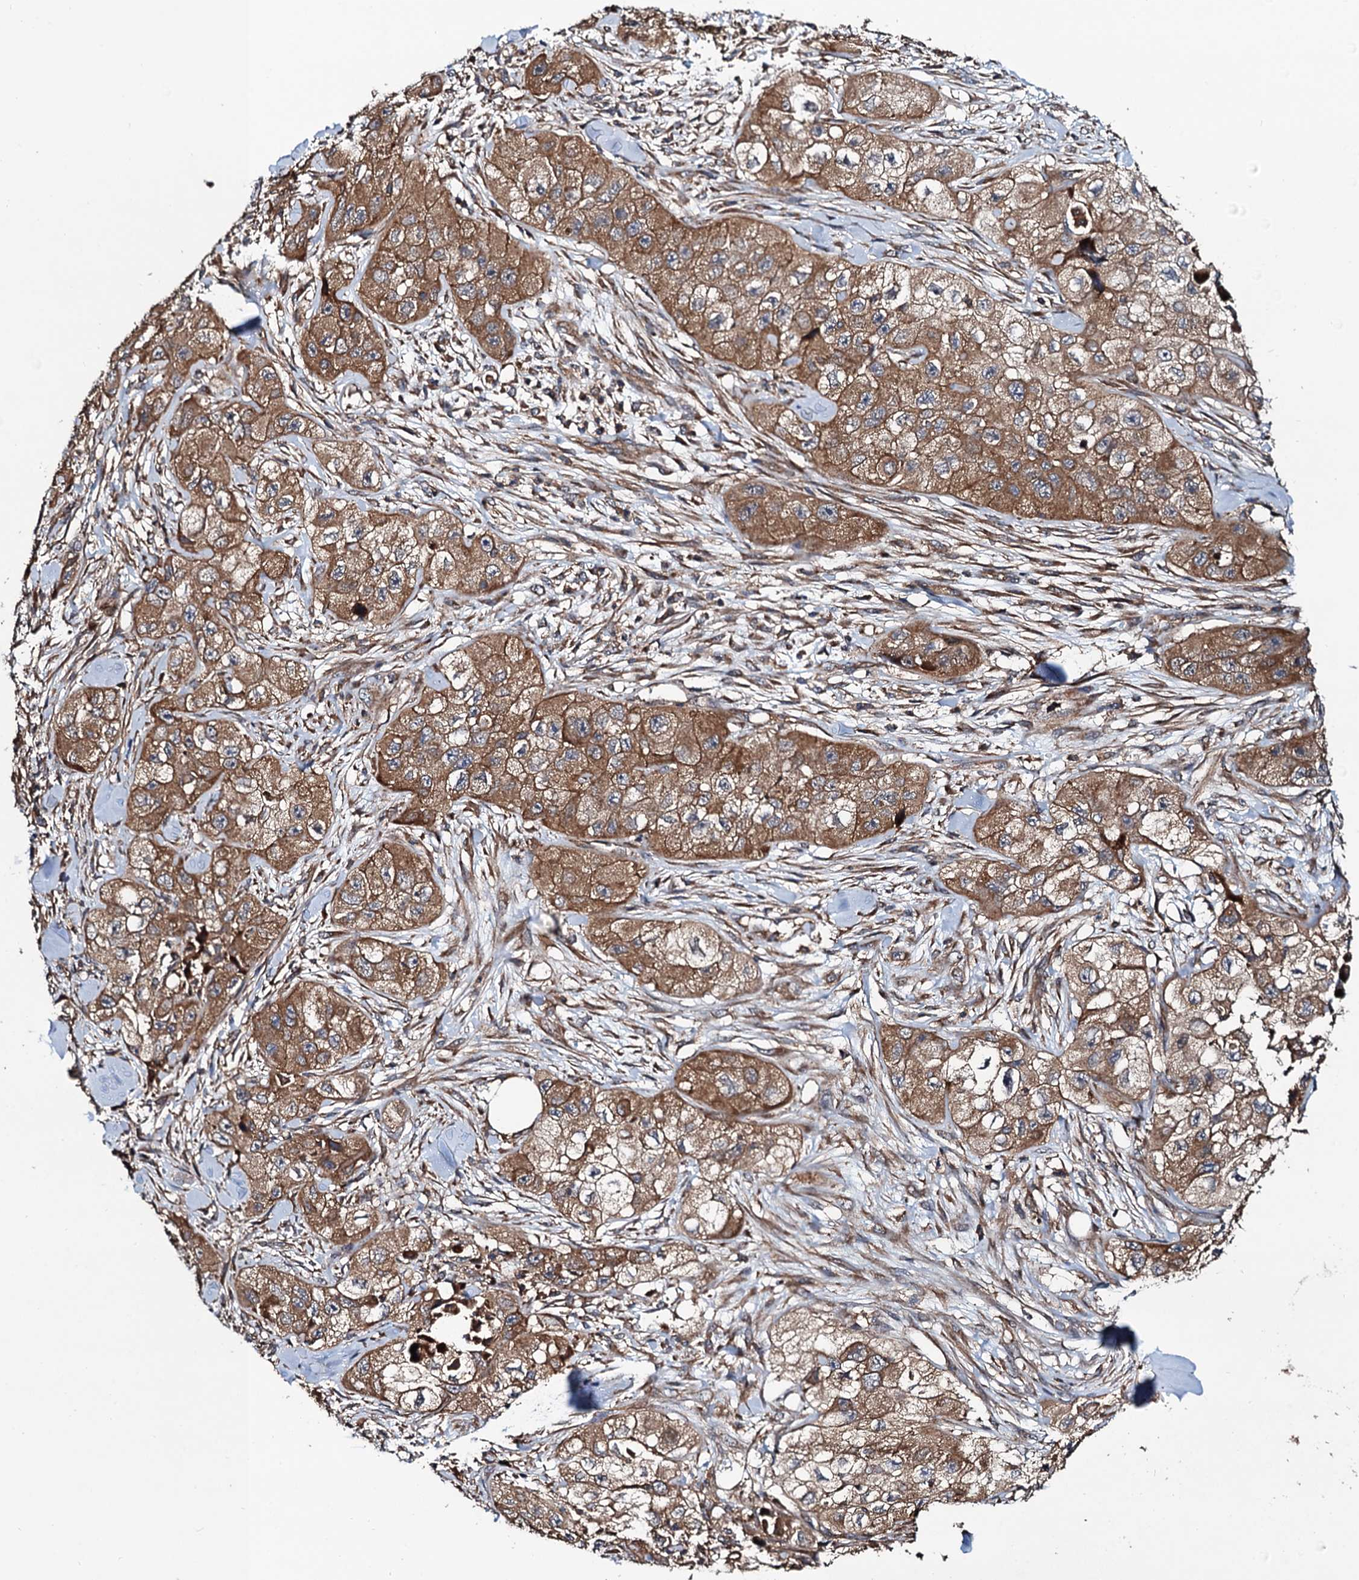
{"staining": {"intensity": "moderate", "quantity": ">75%", "location": "cytoplasmic/membranous"}, "tissue": "skin cancer", "cell_type": "Tumor cells", "image_type": "cancer", "snomed": [{"axis": "morphology", "description": "Squamous cell carcinoma, NOS"}, {"axis": "topography", "description": "Skin"}, {"axis": "topography", "description": "Subcutis"}], "caption": "This photomicrograph demonstrates IHC staining of human squamous cell carcinoma (skin), with medium moderate cytoplasmic/membranous expression in about >75% of tumor cells.", "gene": "NEK1", "patient": {"sex": "male", "age": 73}}